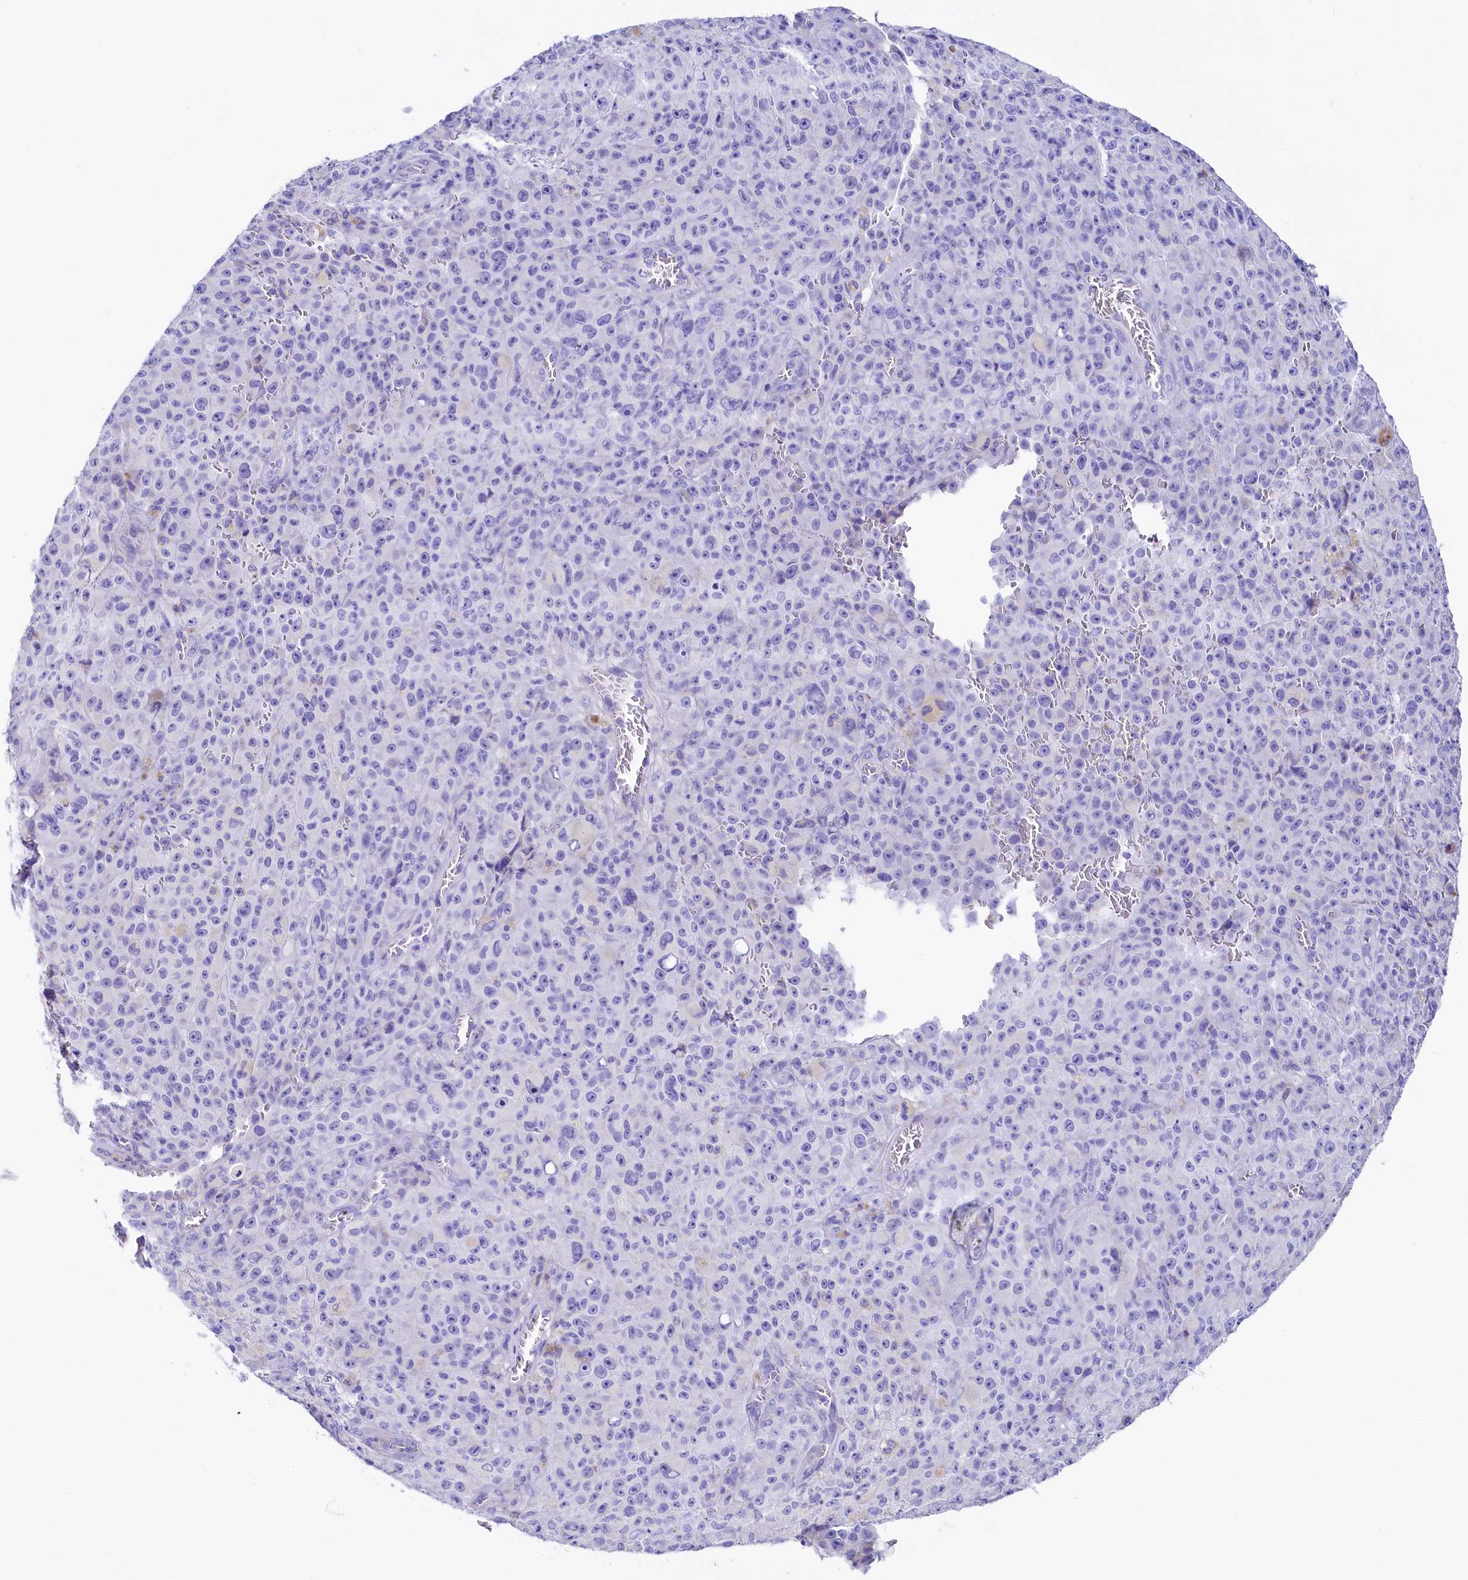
{"staining": {"intensity": "negative", "quantity": "none", "location": "none"}, "tissue": "melanoma", "cell_type": "Tumor cells", "image_type": "cancer", "snomed": [{"axis": "morphology", "description": "Malignant melanoma, NOS"}, {"axis": "topography", "description": "Skin"}], "caption": "A high-resolution photomicrograph shows IHC staining of malignant melanoma, which reveals no significant positivity in tumor cells.", "gene": "RBP3", "patient": {"sex": "female", "age": 82}}